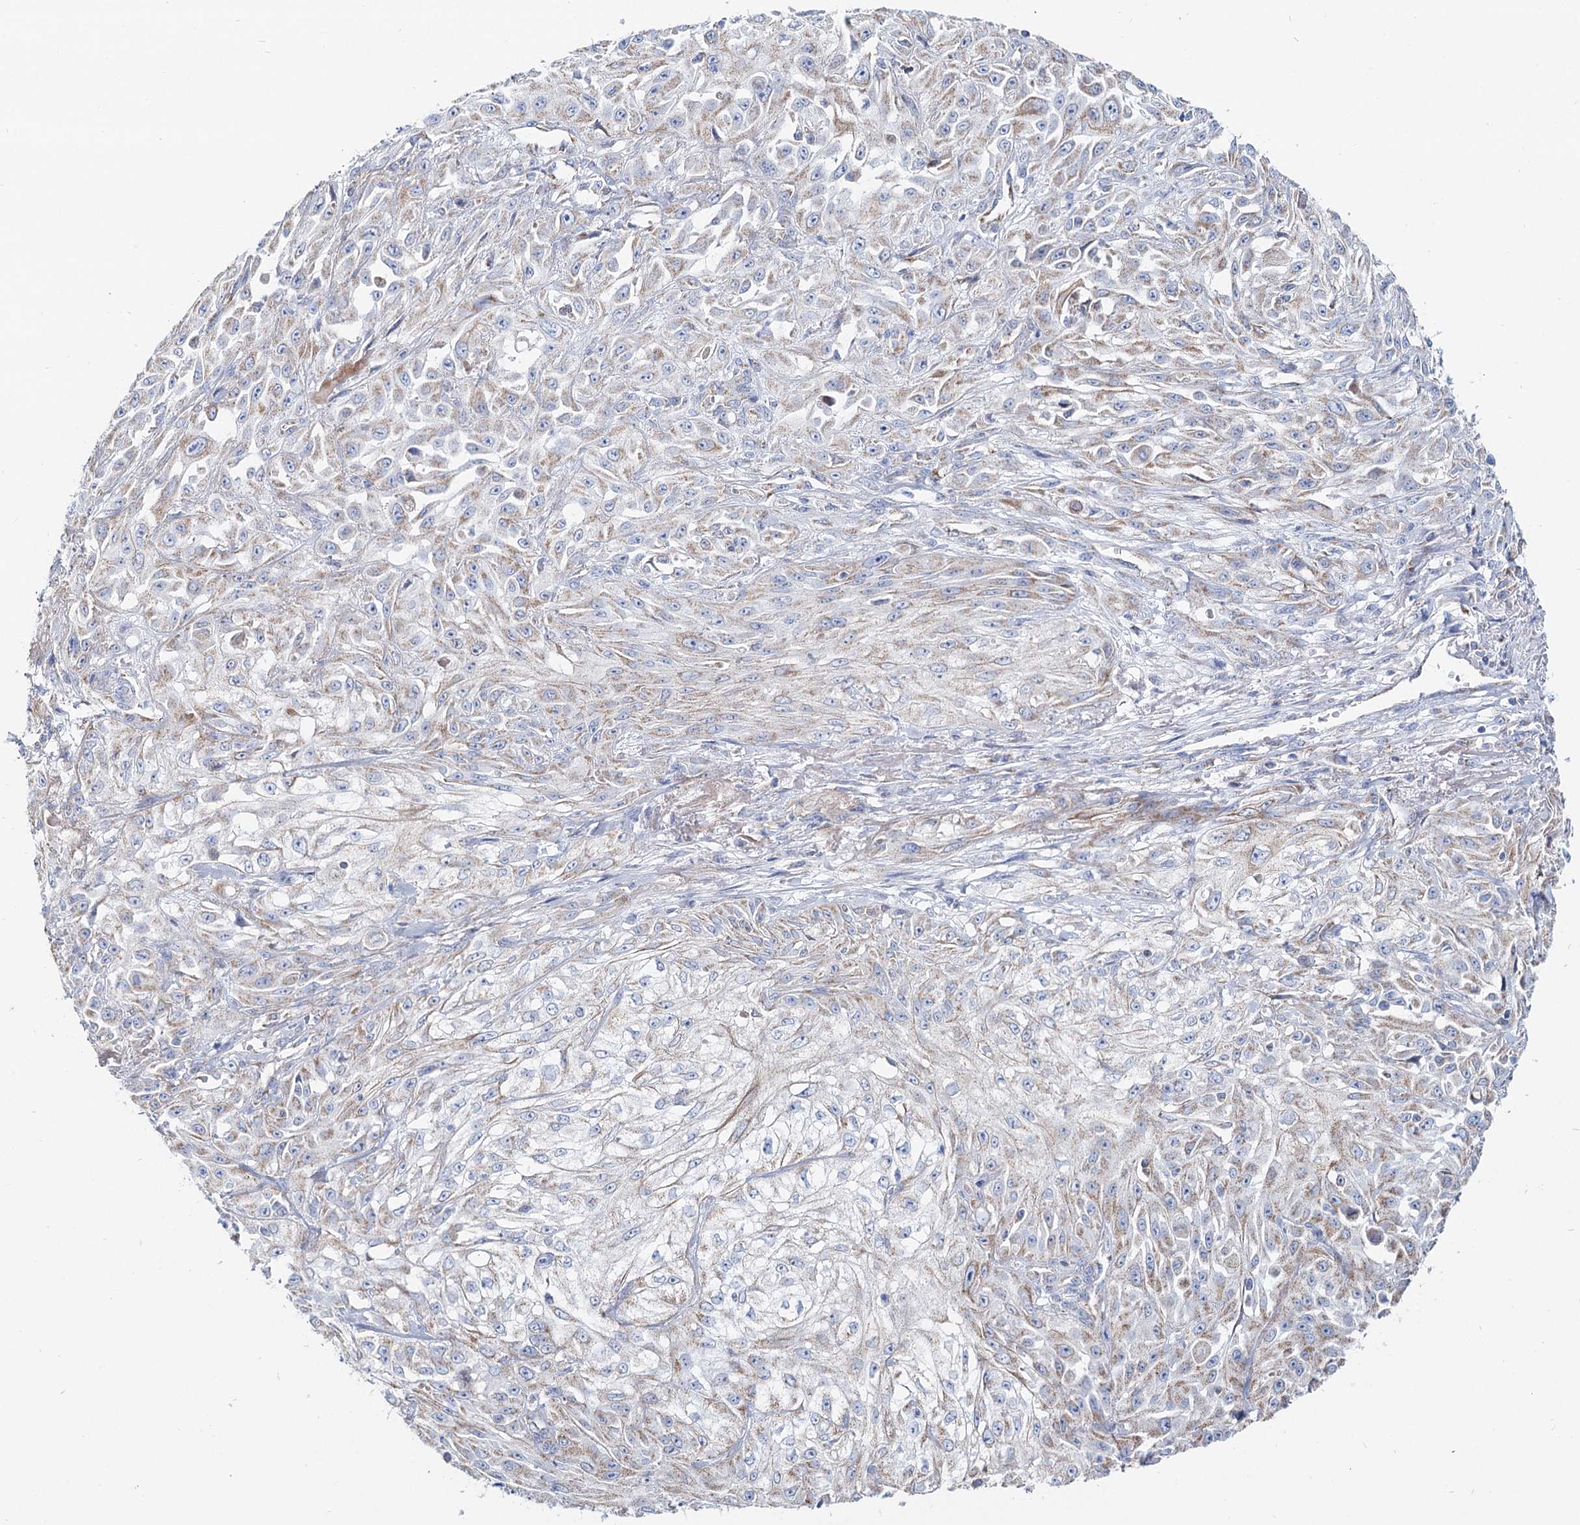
{"staining": {"intensity": "weak", "quantity": "<25%", "location": "cytoplasmic/membranous"}, "tissue": "skin cancer", "cell_type": "Tumor cells", "image_type": "cancer", "snomed": [{"axis": "morphology", "description": "Squamous cell carcinoma, NOS"}, {"axis": "morphology", "description": "Squamous cell carcinoma, metastatic, NOS"}, {"axis": "topography", "description": "Skin"}, {"axis": "topography", "description": "Lymph node"}], "caption": "Image shows no significant protein staining in tumor cells of squamous cell carcinoma (skin).", "gene": "MCCC2", "patient": {"sex": "male", "age": 75}}